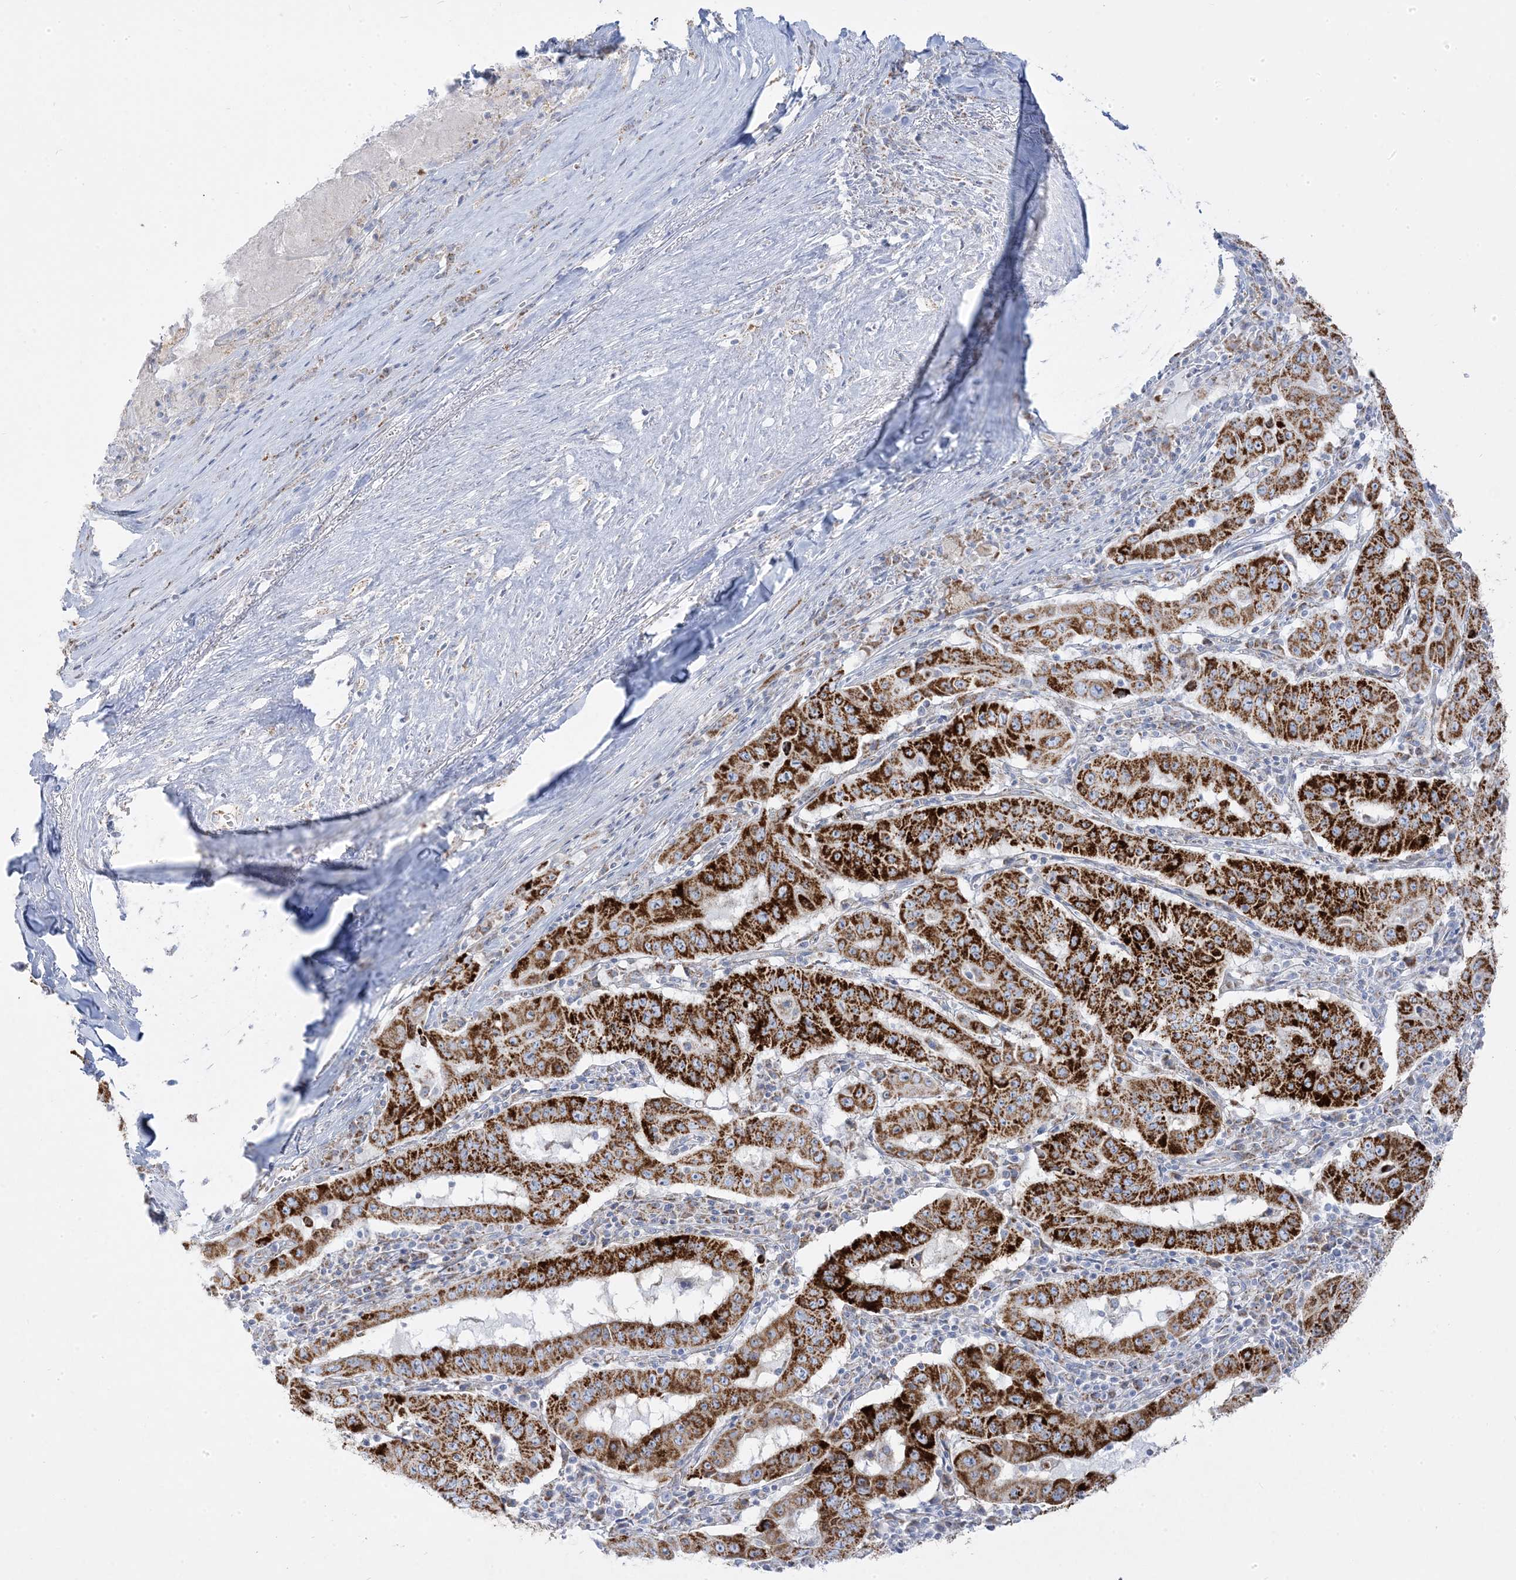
{"staining": {"intensity": "strong", "quantity": ">75%", "location": "cytoplasmic/membranous"}, "tissue": "pancreatic cancer", "cell_type": "Tumor cells", "image_type": "cancer", "snomed": [{"axis": "morphology", "description": "Adenocarcinoma, NOS"}, {"axis": "topography", "description": "Pancreas"}], "caption": "This is a photomicrograph of immunohistochemistry staining of pancreatic adenocarcinoma, which shows strong expression in the cytoplasmic/membranous of tumor cells.", "gene": "PCCB", "patient": {"sex": "male", "age": 63}}